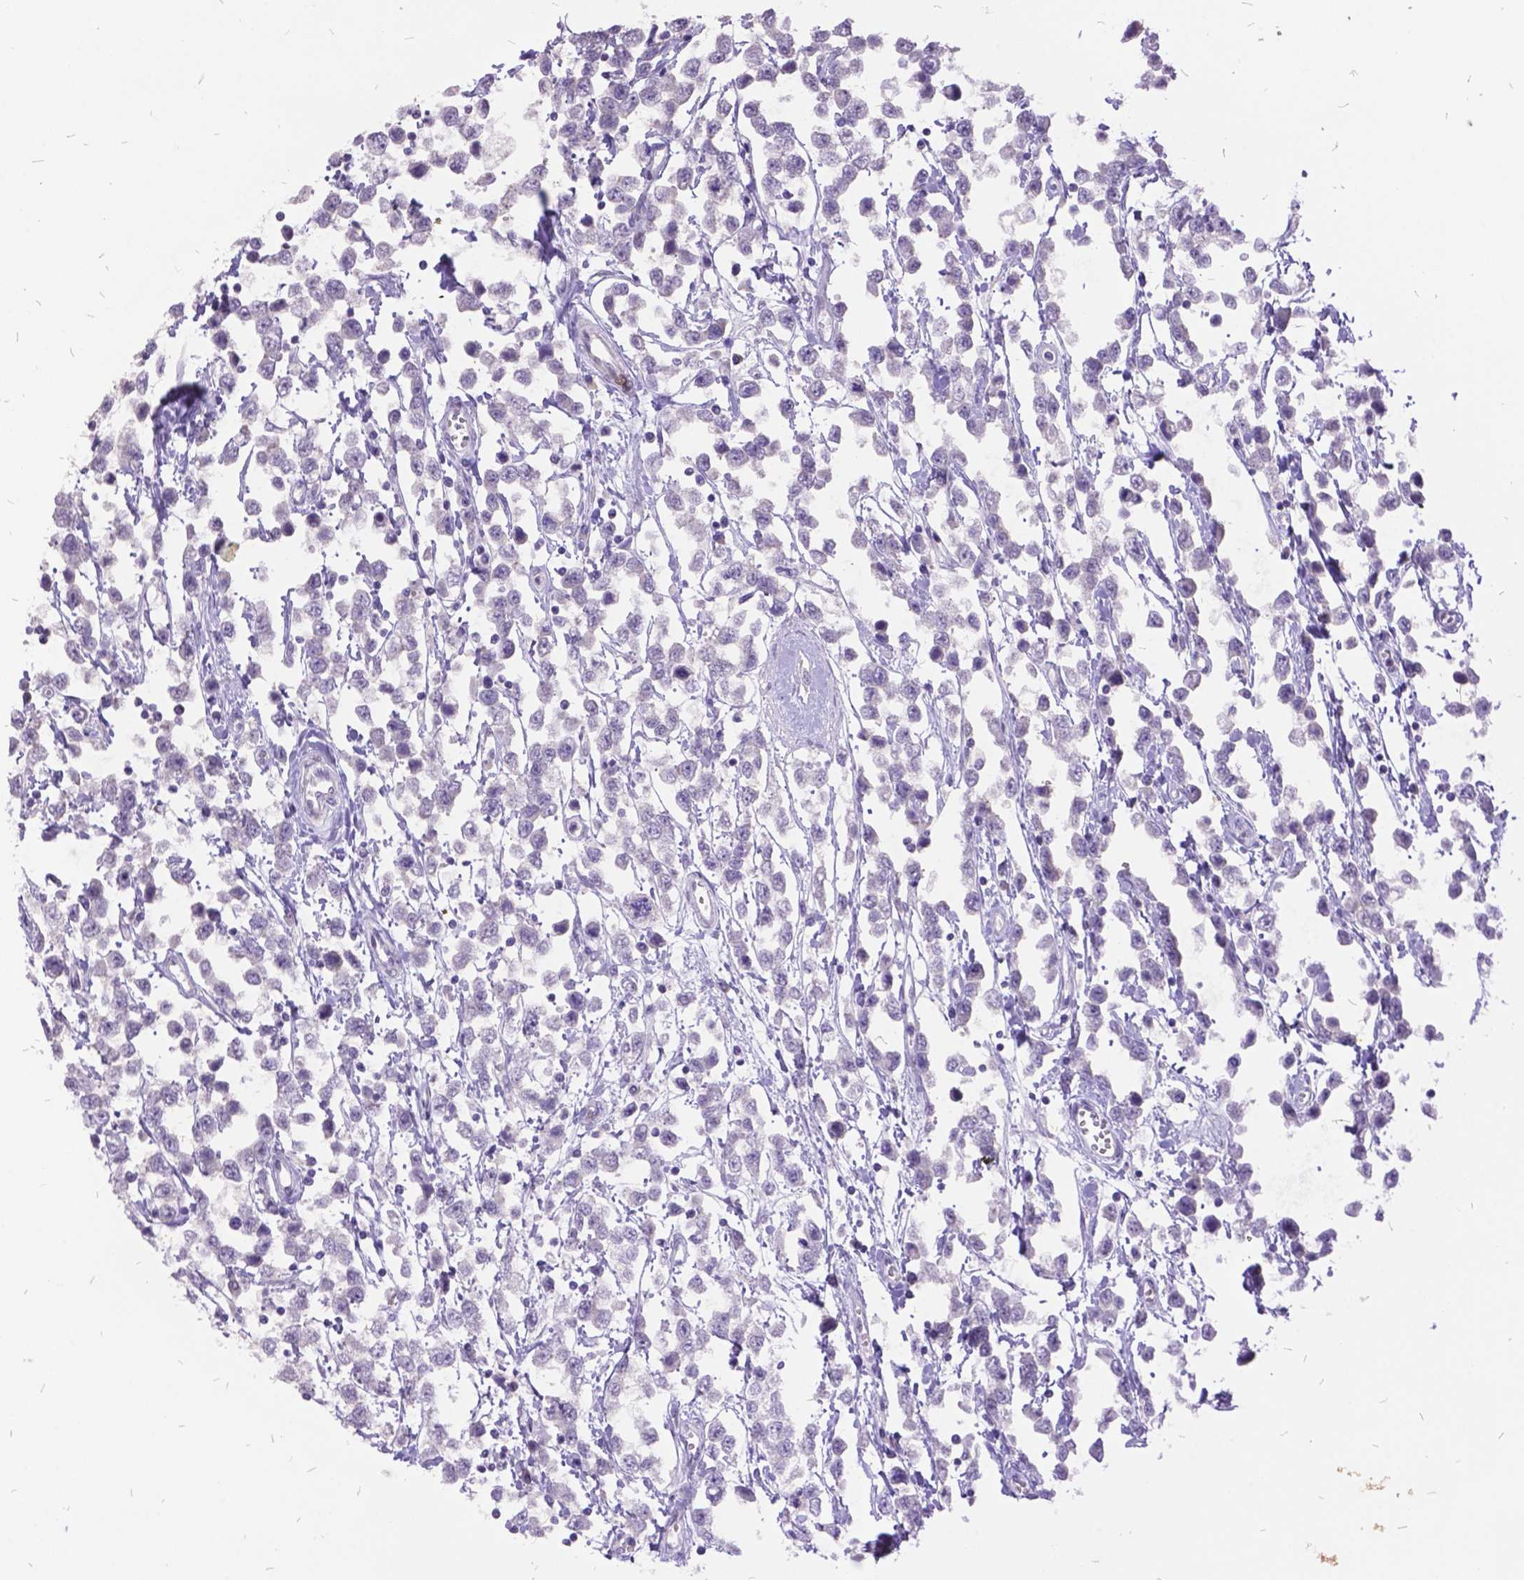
{"staining": {"intensity": "negative", "quantity": "none", "location": "none"}, "tissue": "testis cancer", "cell_type": "Tumor cells", "image_type": "cancer", "snomed": [{"axis": "morphology", "description": "Seminoma, NOS"}, {"axis": "topography", "description": "Testis"}], "caption": "There is no significant positivity in tumor cells of testis cancer (seminoma). The staining was performed using DAB to visualize the protein expression in brown, while the nuclei were stained in blue with hematoxylin (Magnification: 20x).", "gene": "ITGB6", "patient": {"sex": "male", "age": 34}}